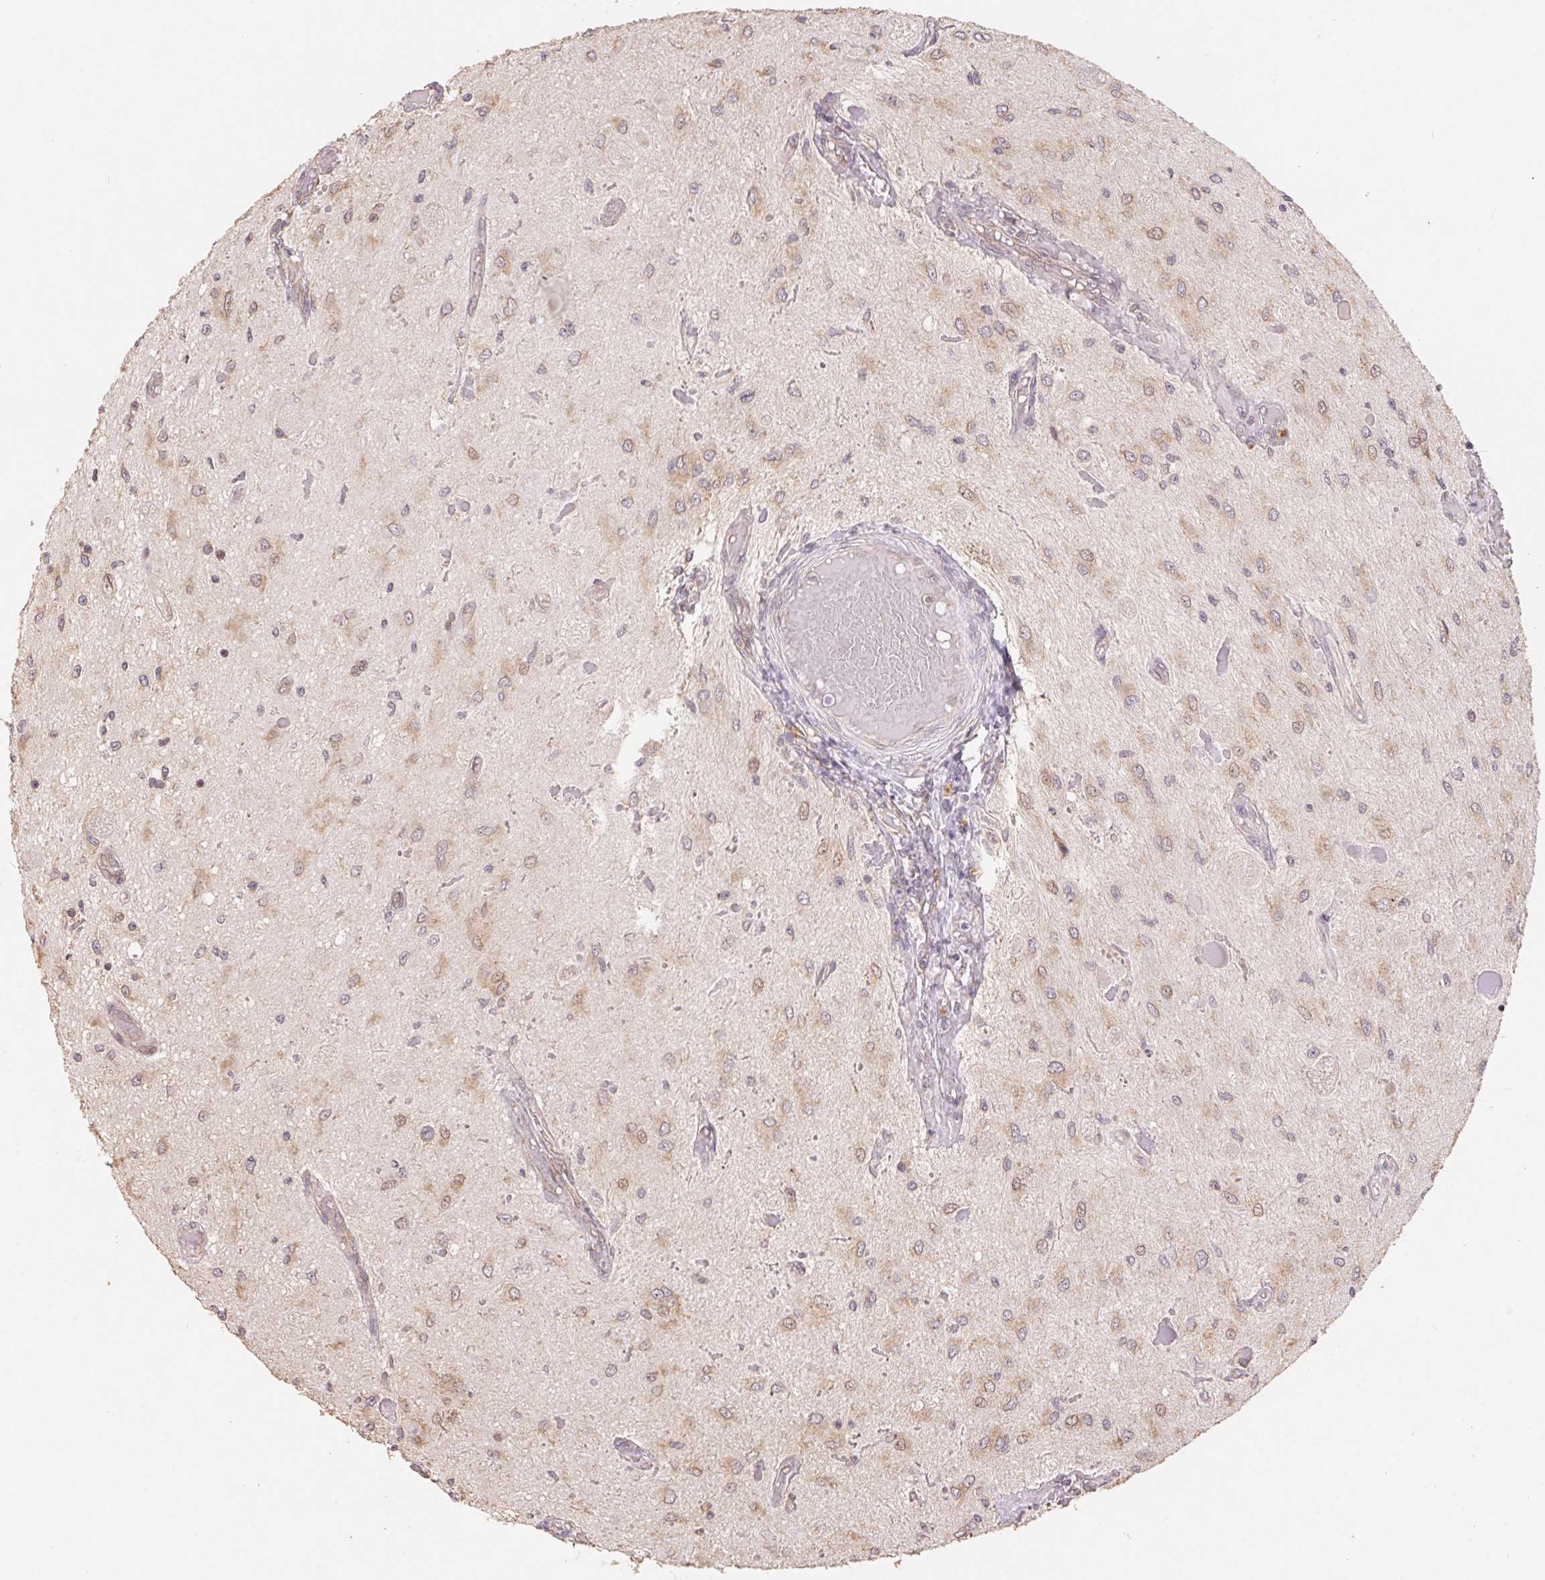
{"staining": {"intensity": "moderate", "quantity": ">75%", "location": "cytoplasmic/membranous"}, "tissue": "glioma", "cell_type": "Tumor cells", "image_type": "cancer", "snomed": [{"axis": "morphology", "description": "Glioma, malignant, Low grade"}, {"axis": "topography", "description": "Cerebellum"}], "caption": "An immunohistochemistry image of tumor tissue is shown. Protein staining in brown shows moderate cytoplasmic/membranous positivity in malignant glioma (low-grade) within tumor cells.", "gene": "RPL27A", "patient": {"sex": "female", "age": 14}}